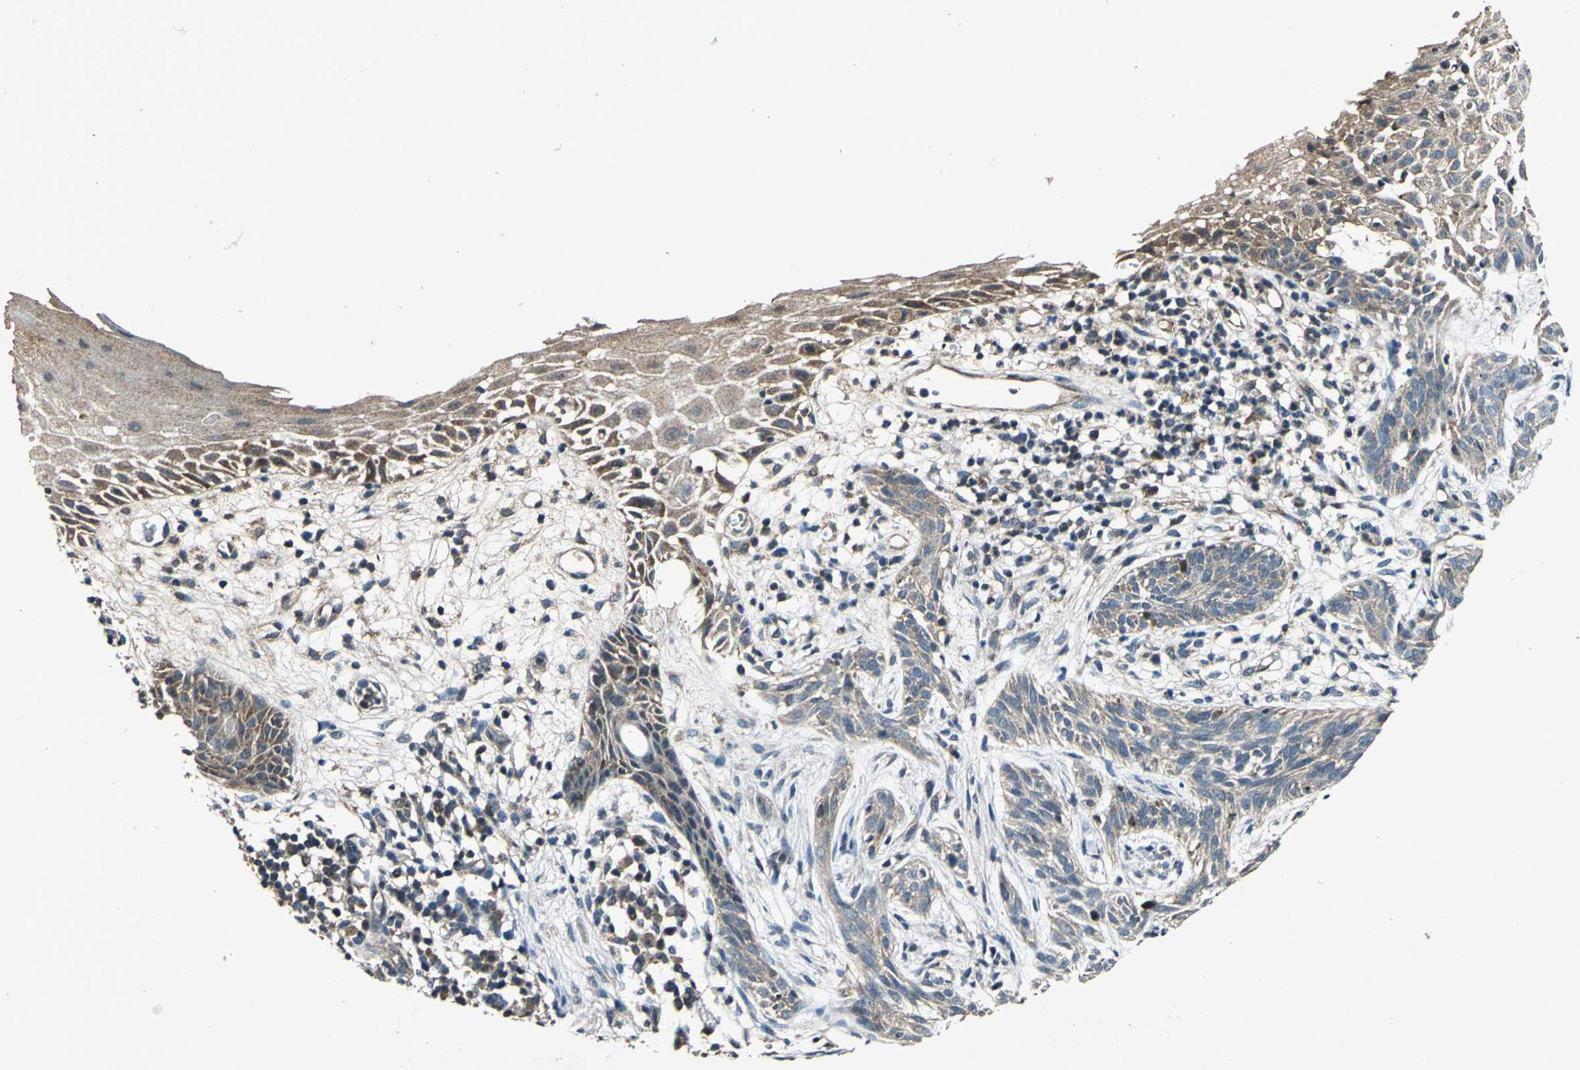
{"staining": {"intensity": "weak", "quantity": "25%-75%", "location": "cytoplasmic/membranous"}, "tissue": "skin cancer", "cell_type": "Tumor cells", "image_type": "cancer", "snomed": [{"axis": "morphology", "description": "Normal tissue, NOS"}, {"axis": "morphology", "description": "Basal cell carcinoma"}, {"axis": "topography", "description": "Skin"}], "caption": "Skin cancer stained for a protein (brown) displays weak cytoplasmic/membranous positive staining in approximately 25%-75% of tumor cells.", "gene": "AHSA1", "patient": {"sex": "female", "age": 69}}